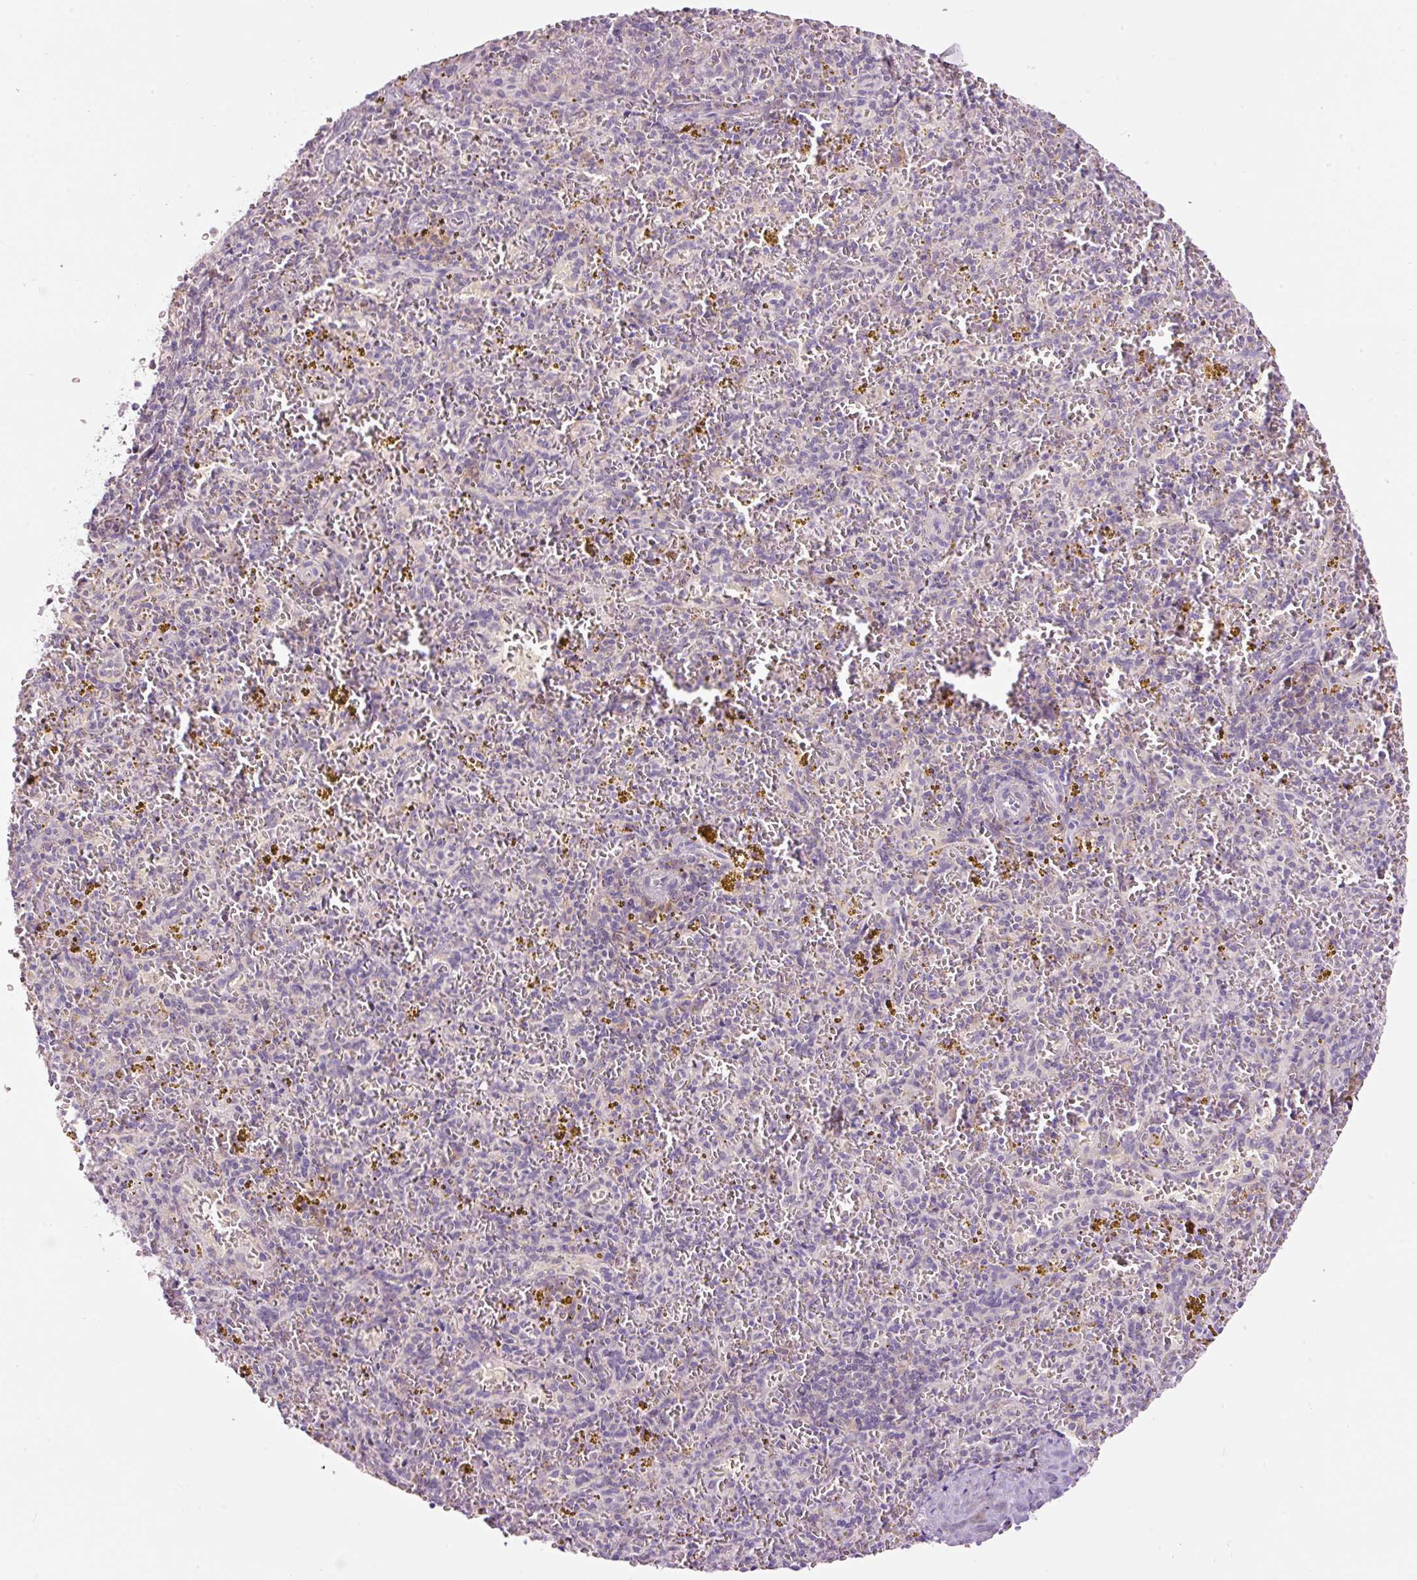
{"staining": {"intensity": "negative", "quantity": "none", "location": "none"}, "tissue": "spleen", "cell_type": "Cells in red pulp", "image_type": "normal", "snomed": [{"axis": "morphology", "description": "Normal tissue, NOS"}, {"axis": "topography", "description": "Spleen"}], "caption": "Cells in red pulp are negative for brown protein staining in normal spleen.", "gene": "RSPO2", "patient": {"sex": "male", "age": 57}}